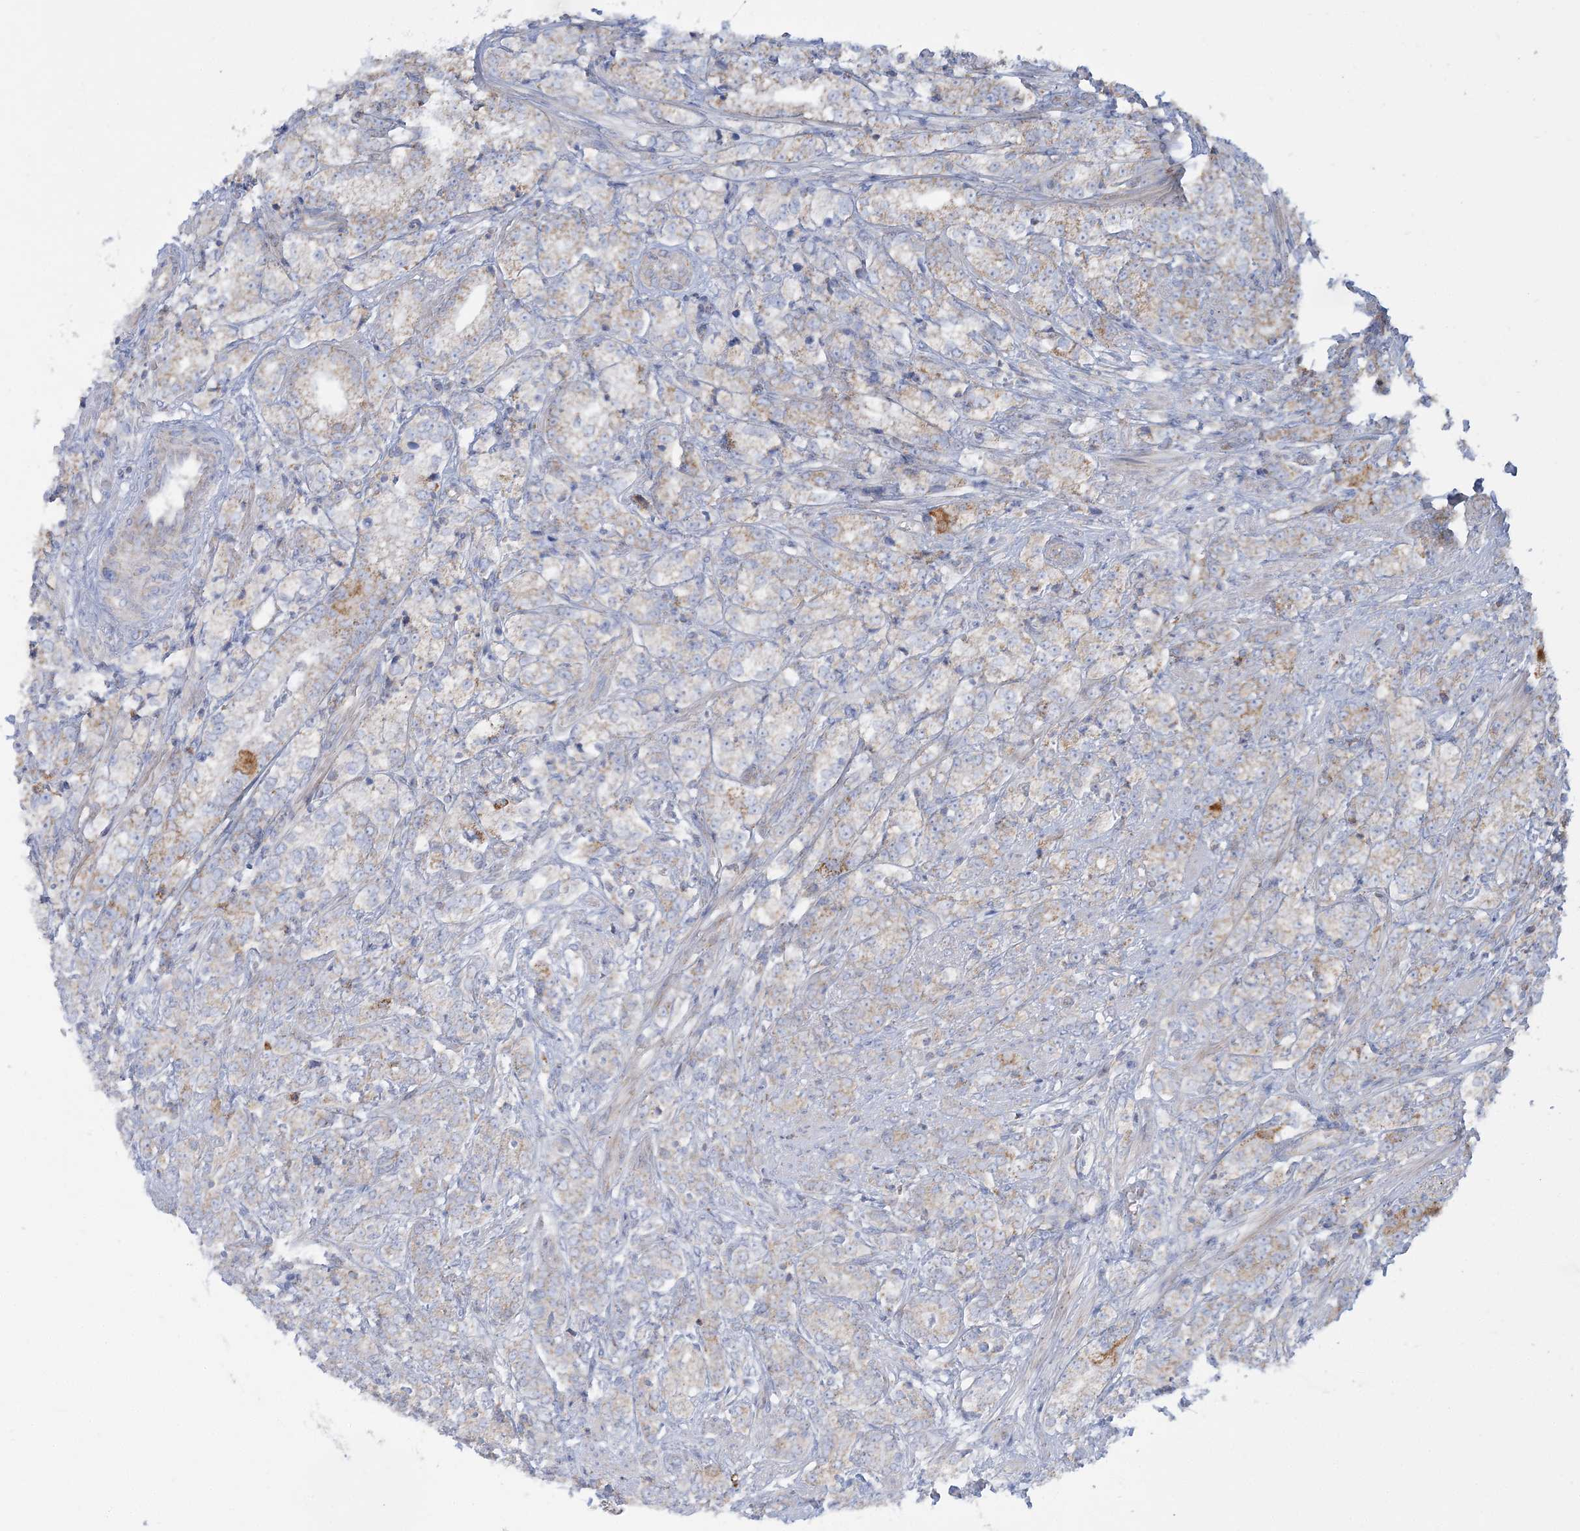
{"staining": {"intensity": "weak", "quantity": "25%-75%", "location": "cytoplasmic/membranous"}, "tissue": "prostate cancer", "cell_type": "Tumor cells", "image_type": "cancer", "snomed": [{"axis": "morphology", "description": "Adenocarcinoma, High grade"}, {"axis": "topography", "description": "Prostate"}], "caption": "Immunohistochemistry of human prostate cancer shows low levels of weak cytoplasmic/membranous staining in approximately 25%-75% of tumor cells.", "gene": "TBC1D14", "patient": {"sex": "male", "age": 69}}